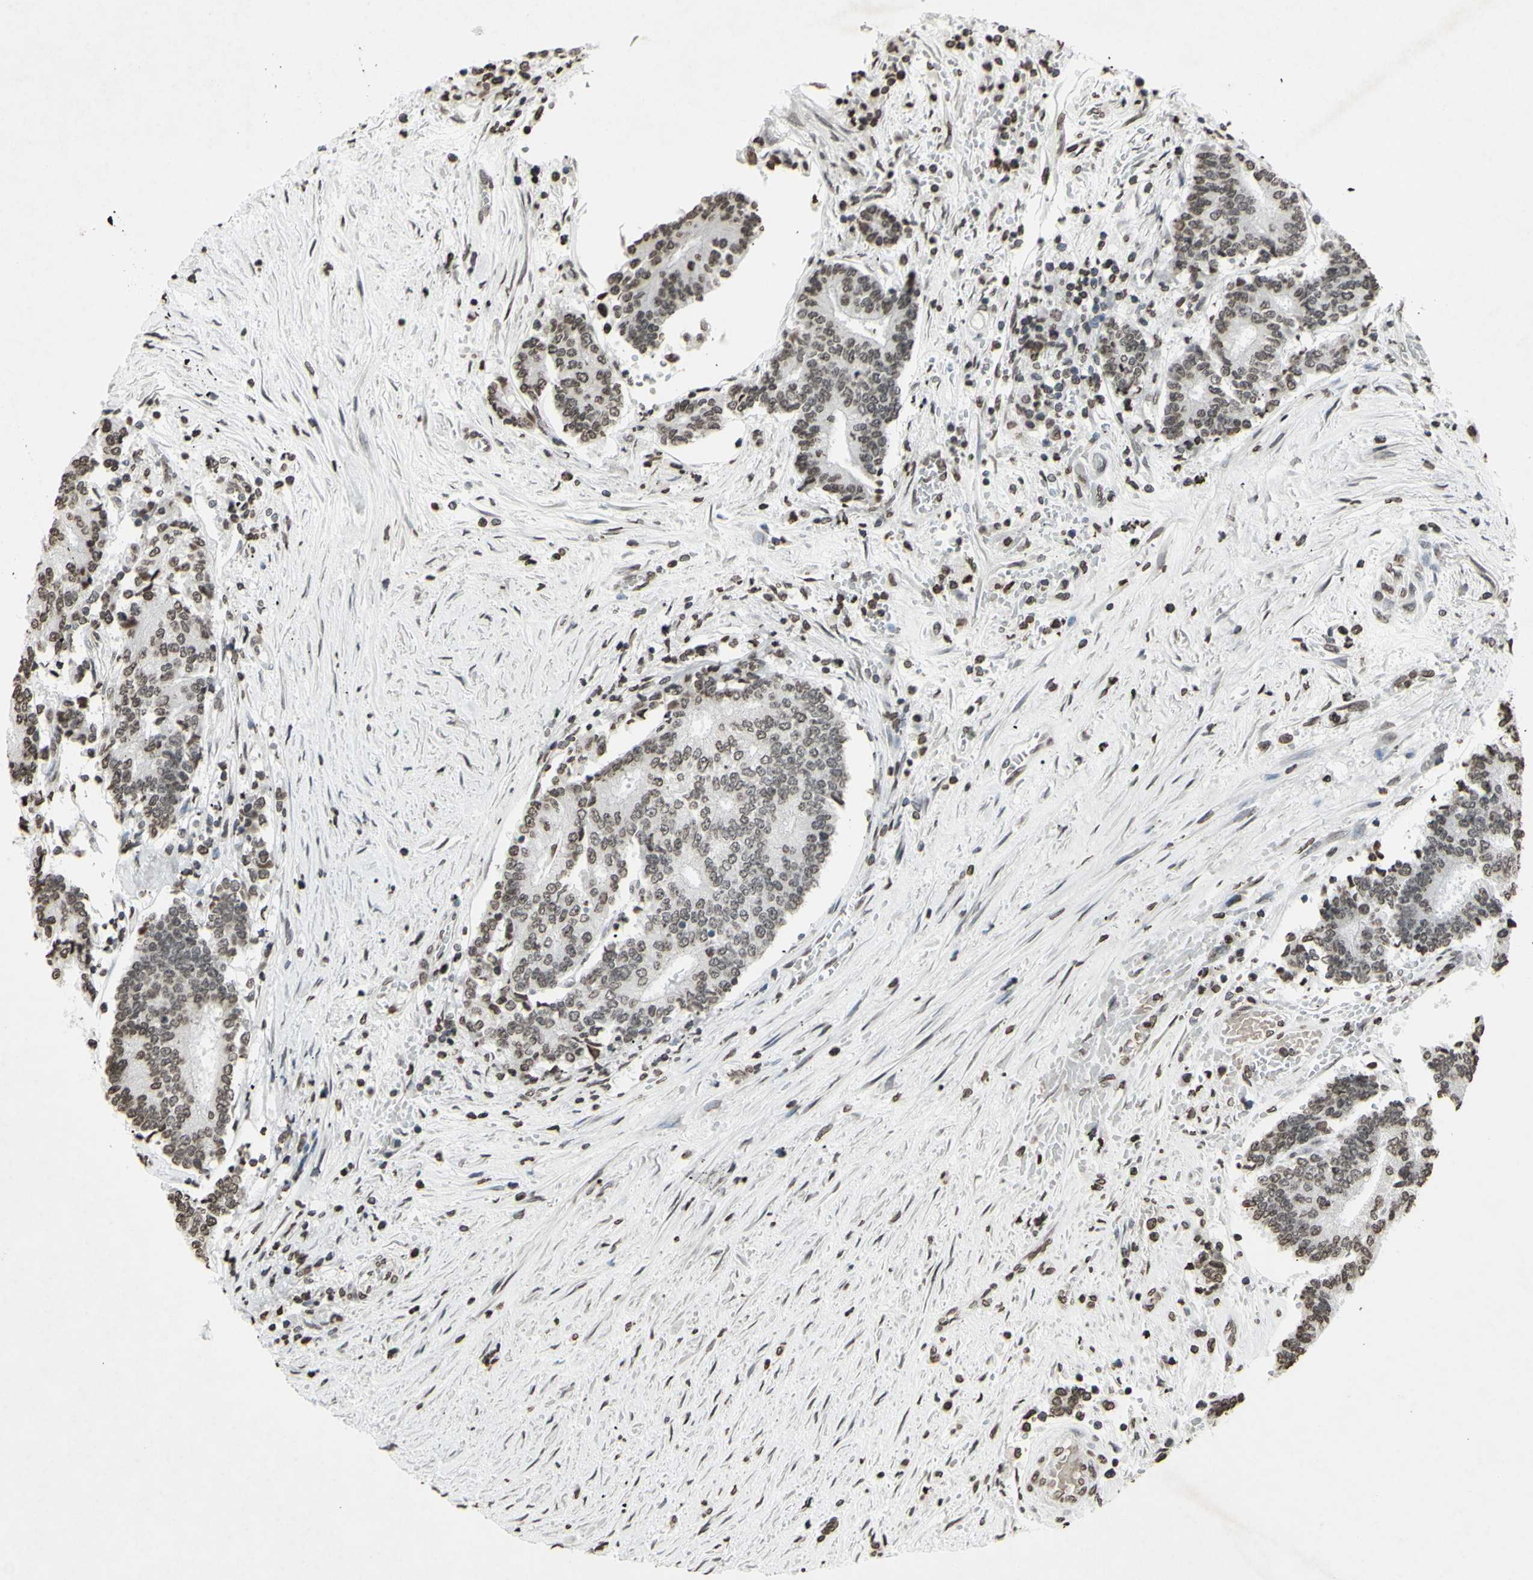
{"staining": {"intensity": "weak", "quantity": "25%-75%", "location": "nuclear"}, "tissue": "prostate cancer", "cell_type": "Tumor cells", "image_type": "cancer", "snomed": [{"axis": "morphology", "description": "Normal tissue, NOS"}, {"axis": "morphology", "description": "Adenocarcinoma, High grade"}, {"axis": "topography", "description": "Prostate"}, {"axis": "topography", "description": "Seminal veicle"}], "caption": "About 25%-75% of tumor cells in prostate cancer show weak nuclear protein staining as visualized by brown immunohistochemical staining.", "gene": "CD79B", "patient": {"sex": "male", "age": 55}}